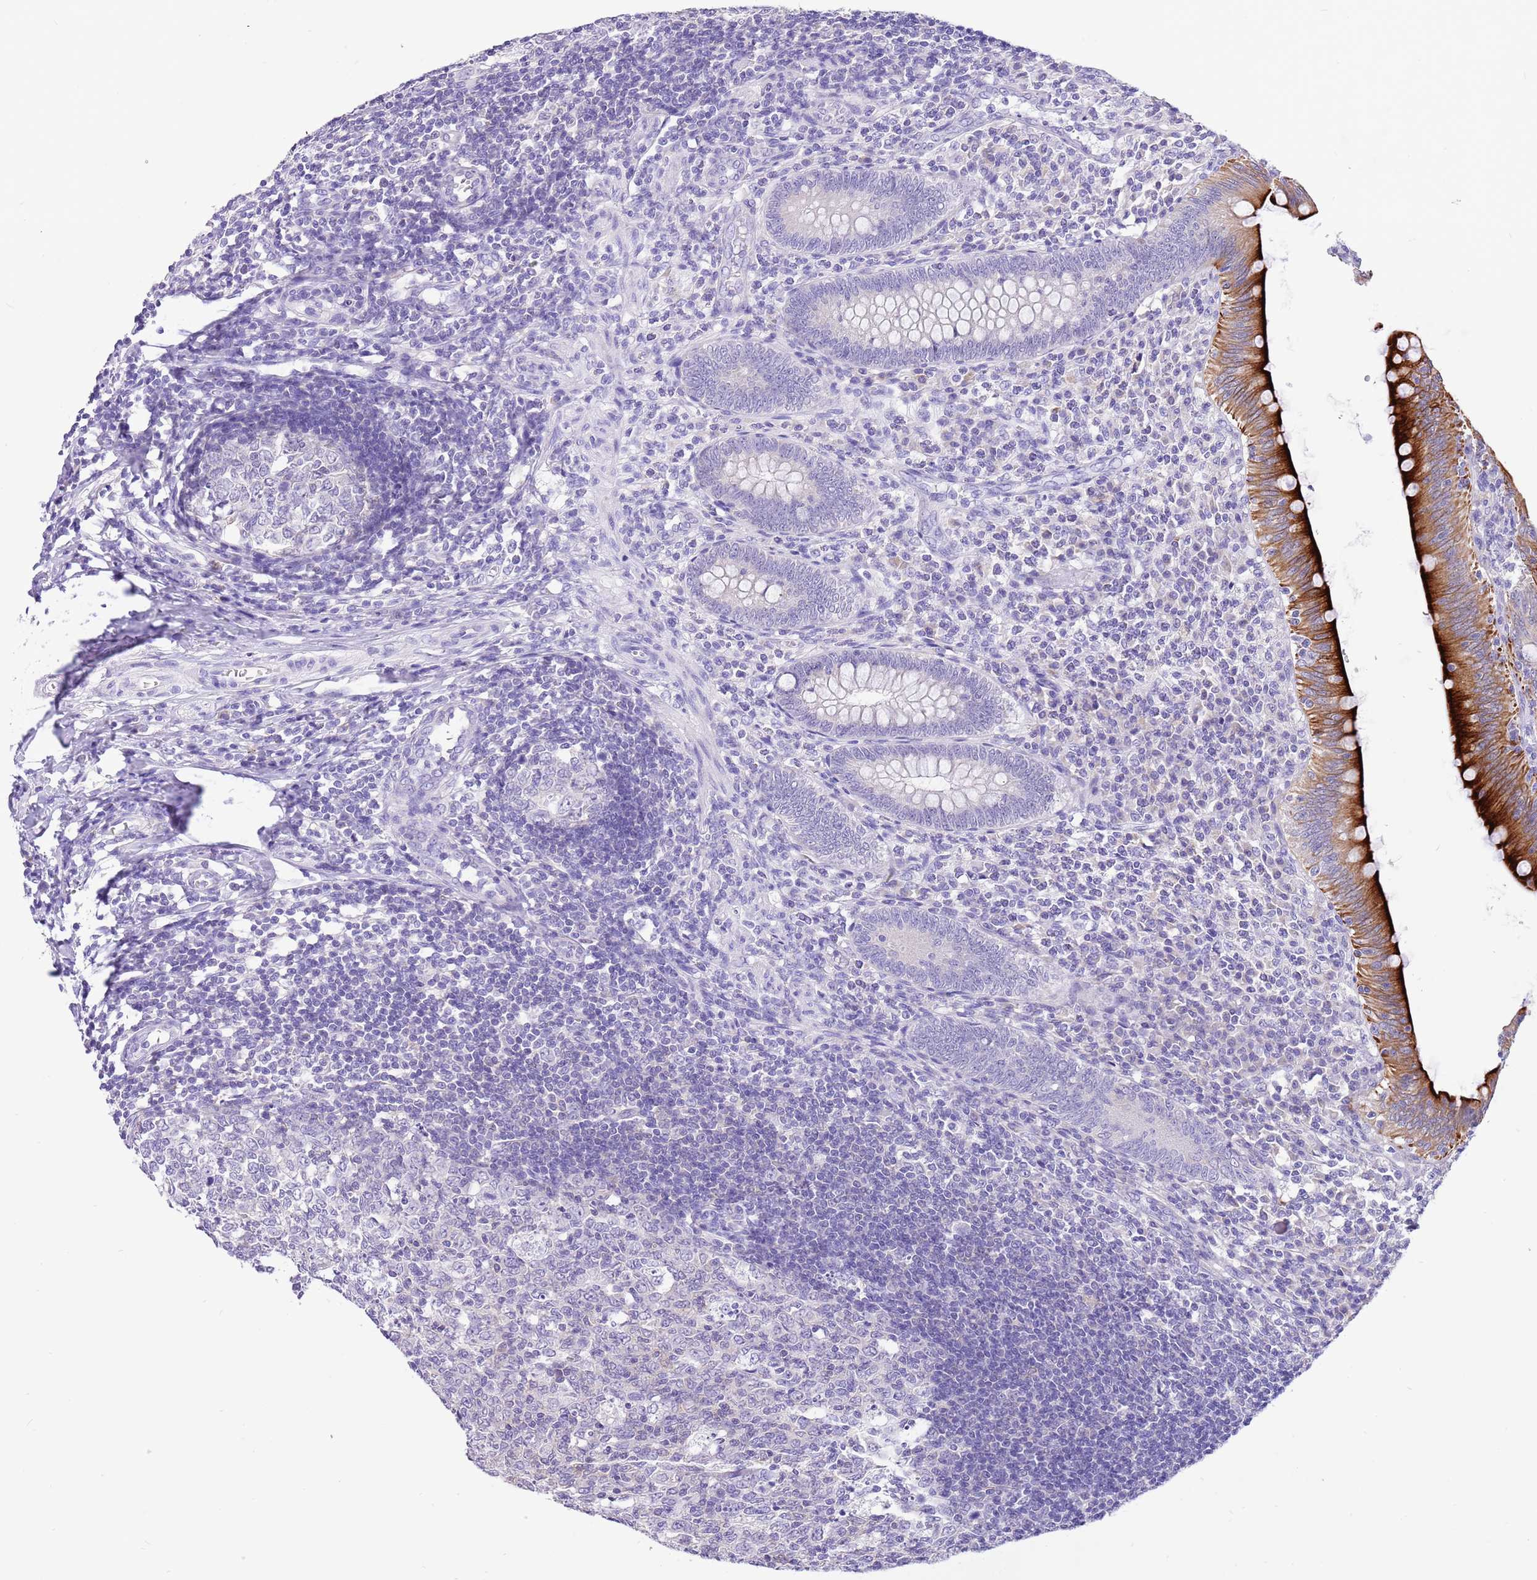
{"staining": {"intensity": "strong", "quantity": "25%-75%", "location": "cytoplasmic/membranous"}, "tissue": "appendix", "cell_type": "Glandular cells", "image_type": "normal", "snomed": [{"axis": "morphology", "description": "Normal tissue, NOS"}, {"axis": "topography", "description": "Appendix"}], "caption": "Protein expression analysis of unremarkable appendix displays strong cytoplasmic/membranous positivity in approximately 25%-75% of glandular cells.", "gene": "R3HDM4", "patient": {"sex": "male", "age": 14}}